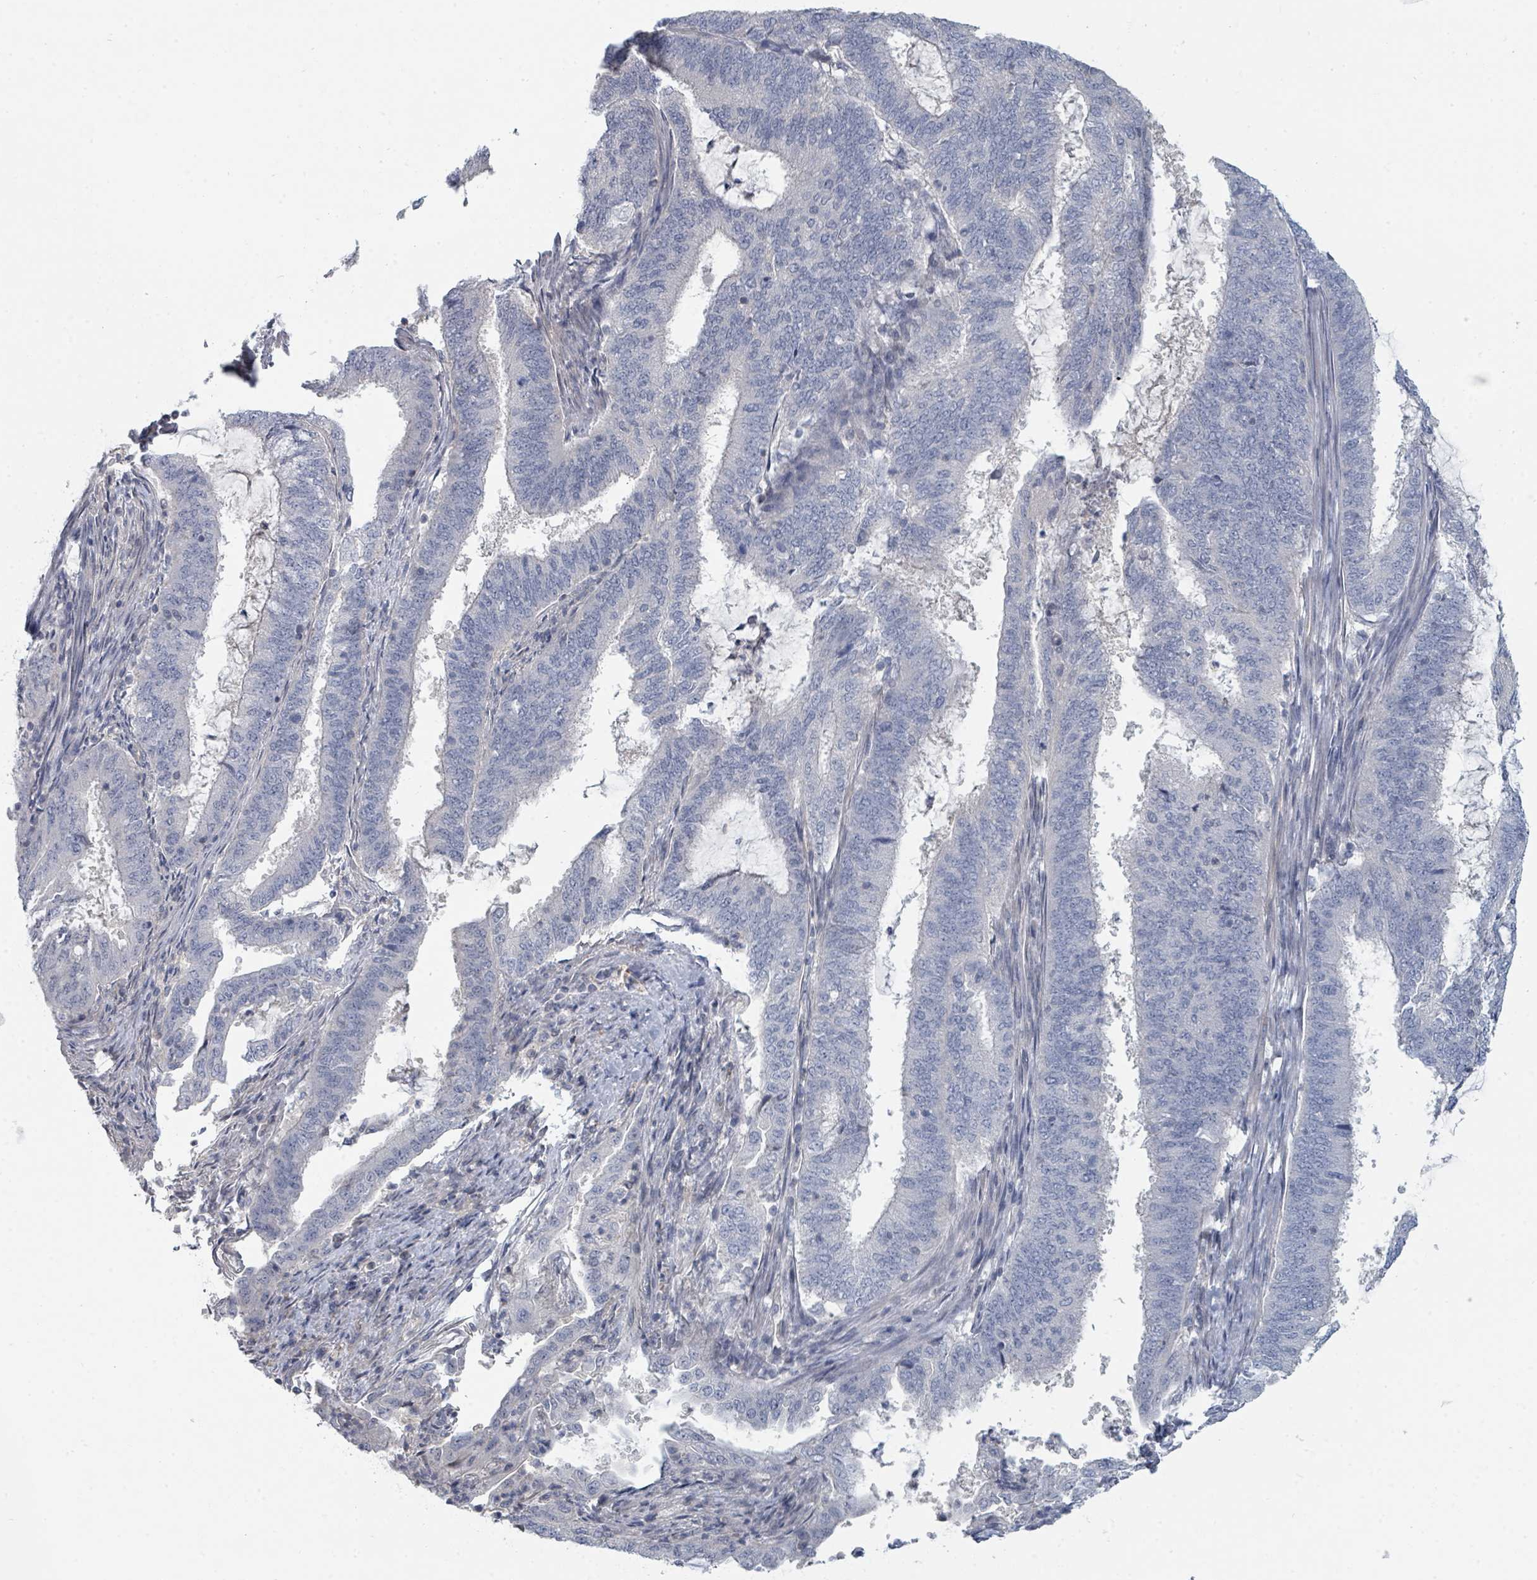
{"staining": {"intensity": "negative", "quantity": "none", "location": "none"}, "tissue": "endometrial cancer", "cell_type": "Tumor cells", "image_type": "cancer", "snomed": [{"axis": "morphology", "description": "Adenocarcinoma, NOS"}, {"axis": "topography", "description": "Endometrium"}], "caption": "Immunohistochemistry photomicrograph of neoplastic tissue: adenocarcinoma (endometrial) stained with DAB (3,3'-diaminobenzidine) displays no significant protein staining in tumor cells.", "gene": "SLC25A45", "patient": {"sex": "female", "age": 51}}